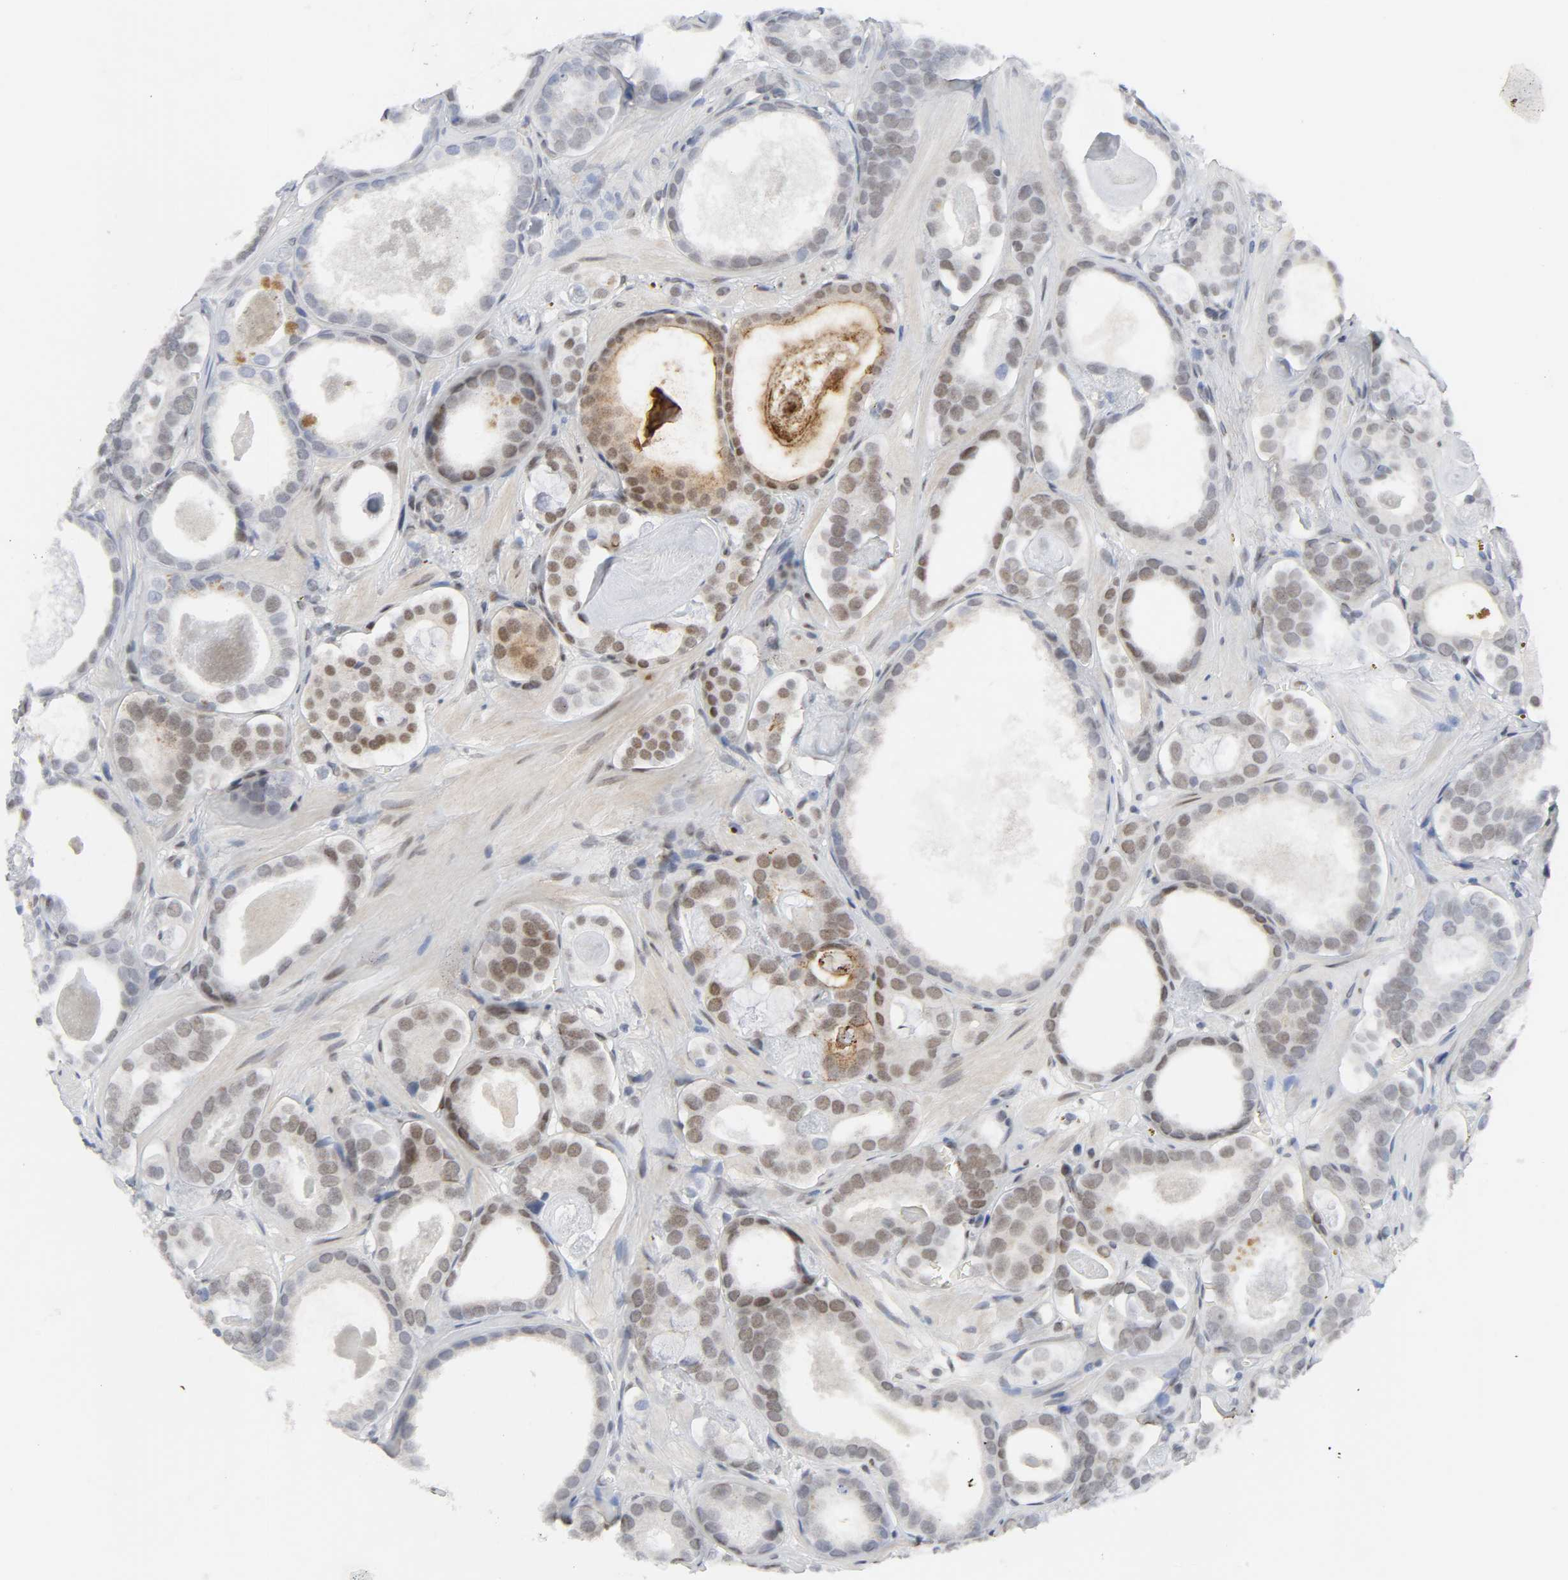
{"staining": {"intensity": "moderate", "quantity": ">75%", "location": "nuclear"}, "tissue": "prostate cancer", "cell_type": "Tumor cells", "image_type": "cancer", "snomed": [{"axis": "morphology", "description": "Adenocarcinoma, Low grade"}, {"axis": "topography", "description": "Prostate"}], "caption": "Prostate low-grade adenocarcinoma stained for a protein shows moderate nuclear positivity in tumor cells. (IHC, brightfield microscopy, high magnification).", "gene": "NCOA6", "patient": {"sex": "male", "age": 57}}